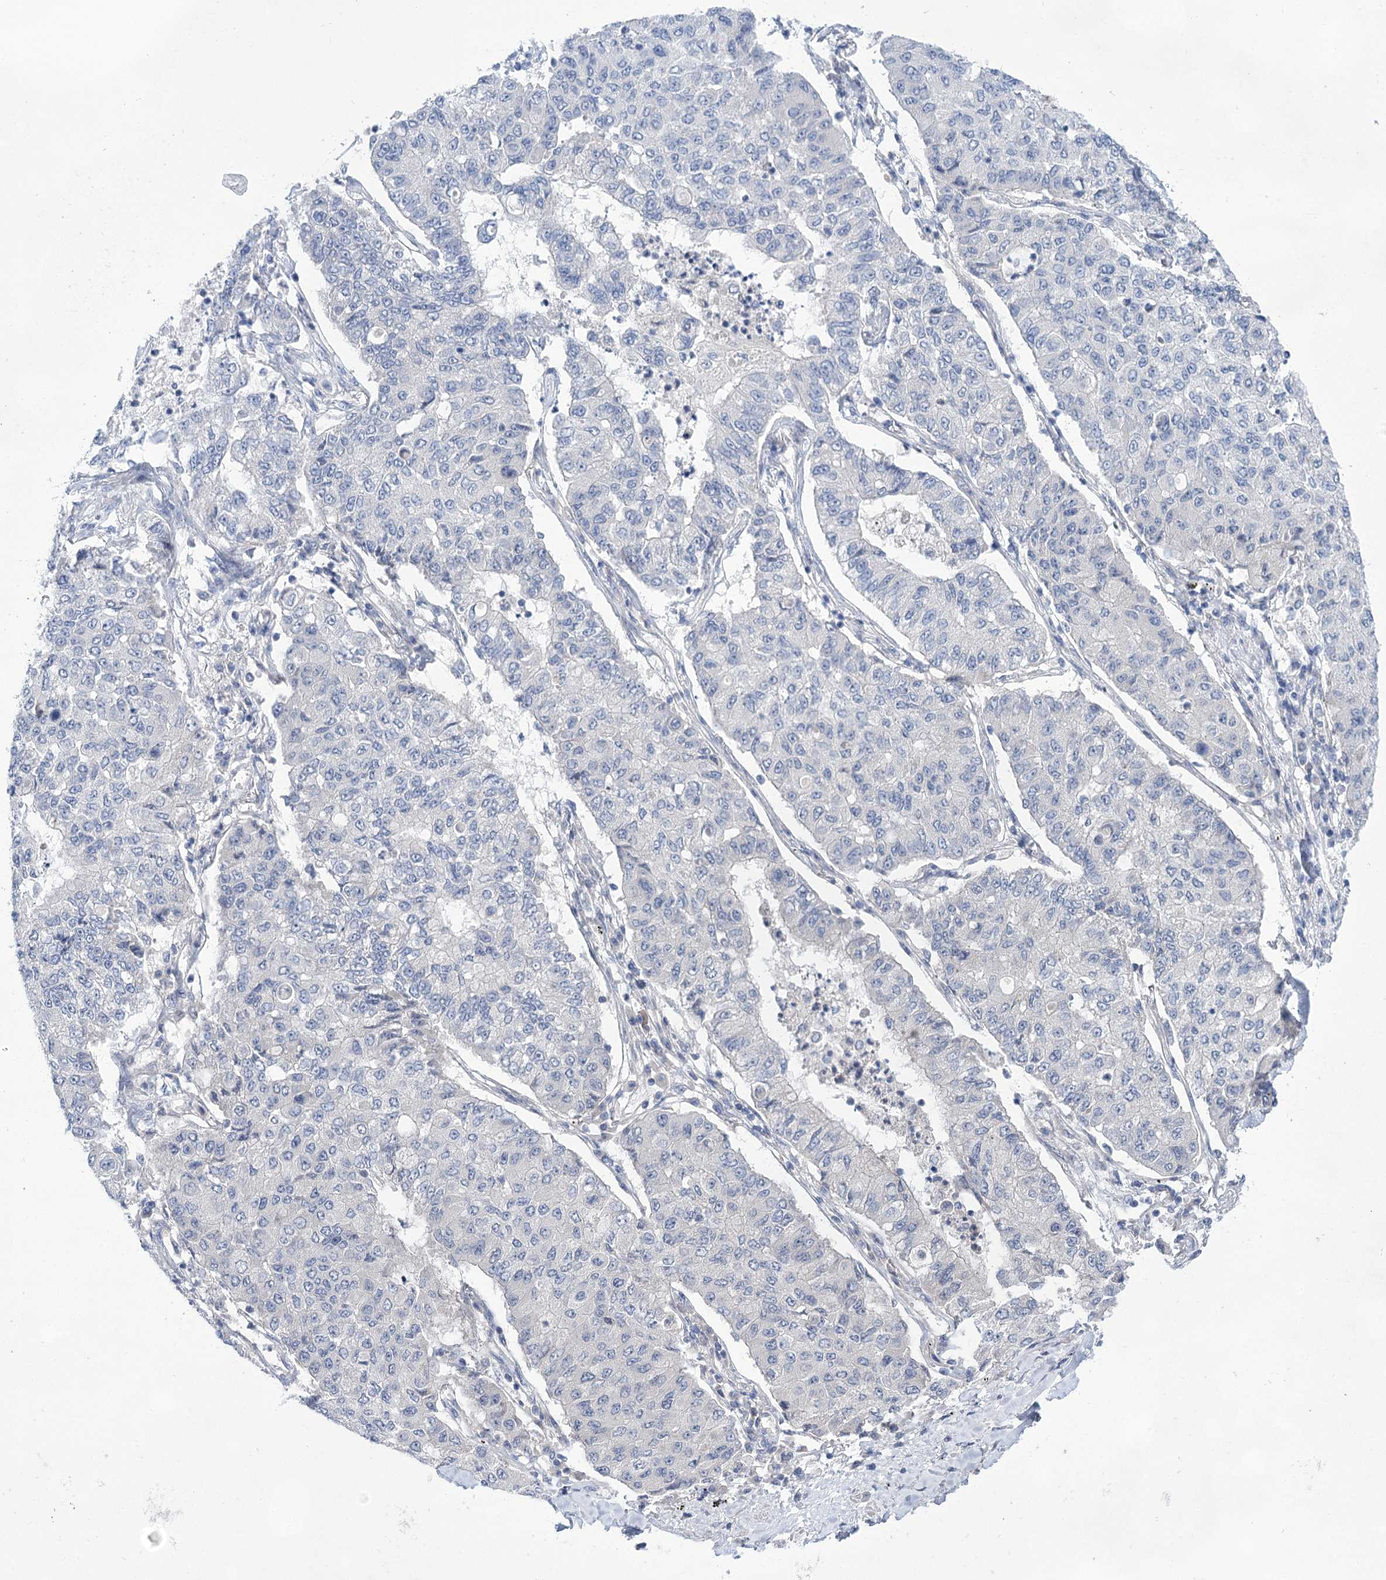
{"staining": {"intensity": "negative", "quantity": "none", "location": "none"}, "tissue": "lung cancer", "cell_type": "Tumor cells", "image_type": "cancer", "snomed": [{"axis": "morphology", "description": "Squamous cell carcinoma, NOS"}, {"axis": "topography", "description": "Lung"}], "caption": "Photomicrograph shows no protein expression in tumor cells of lung cancer (squamous cell carcinoma) tissue. (Stains: DAB (3,3'-diaminobenzidine) immunohistochemistry with hematoxylin counter stain, Microscopy: brightfield microscopy at high magnification).", "gene": "LALBA", "patient": {"sex": "male", "age": 74}}